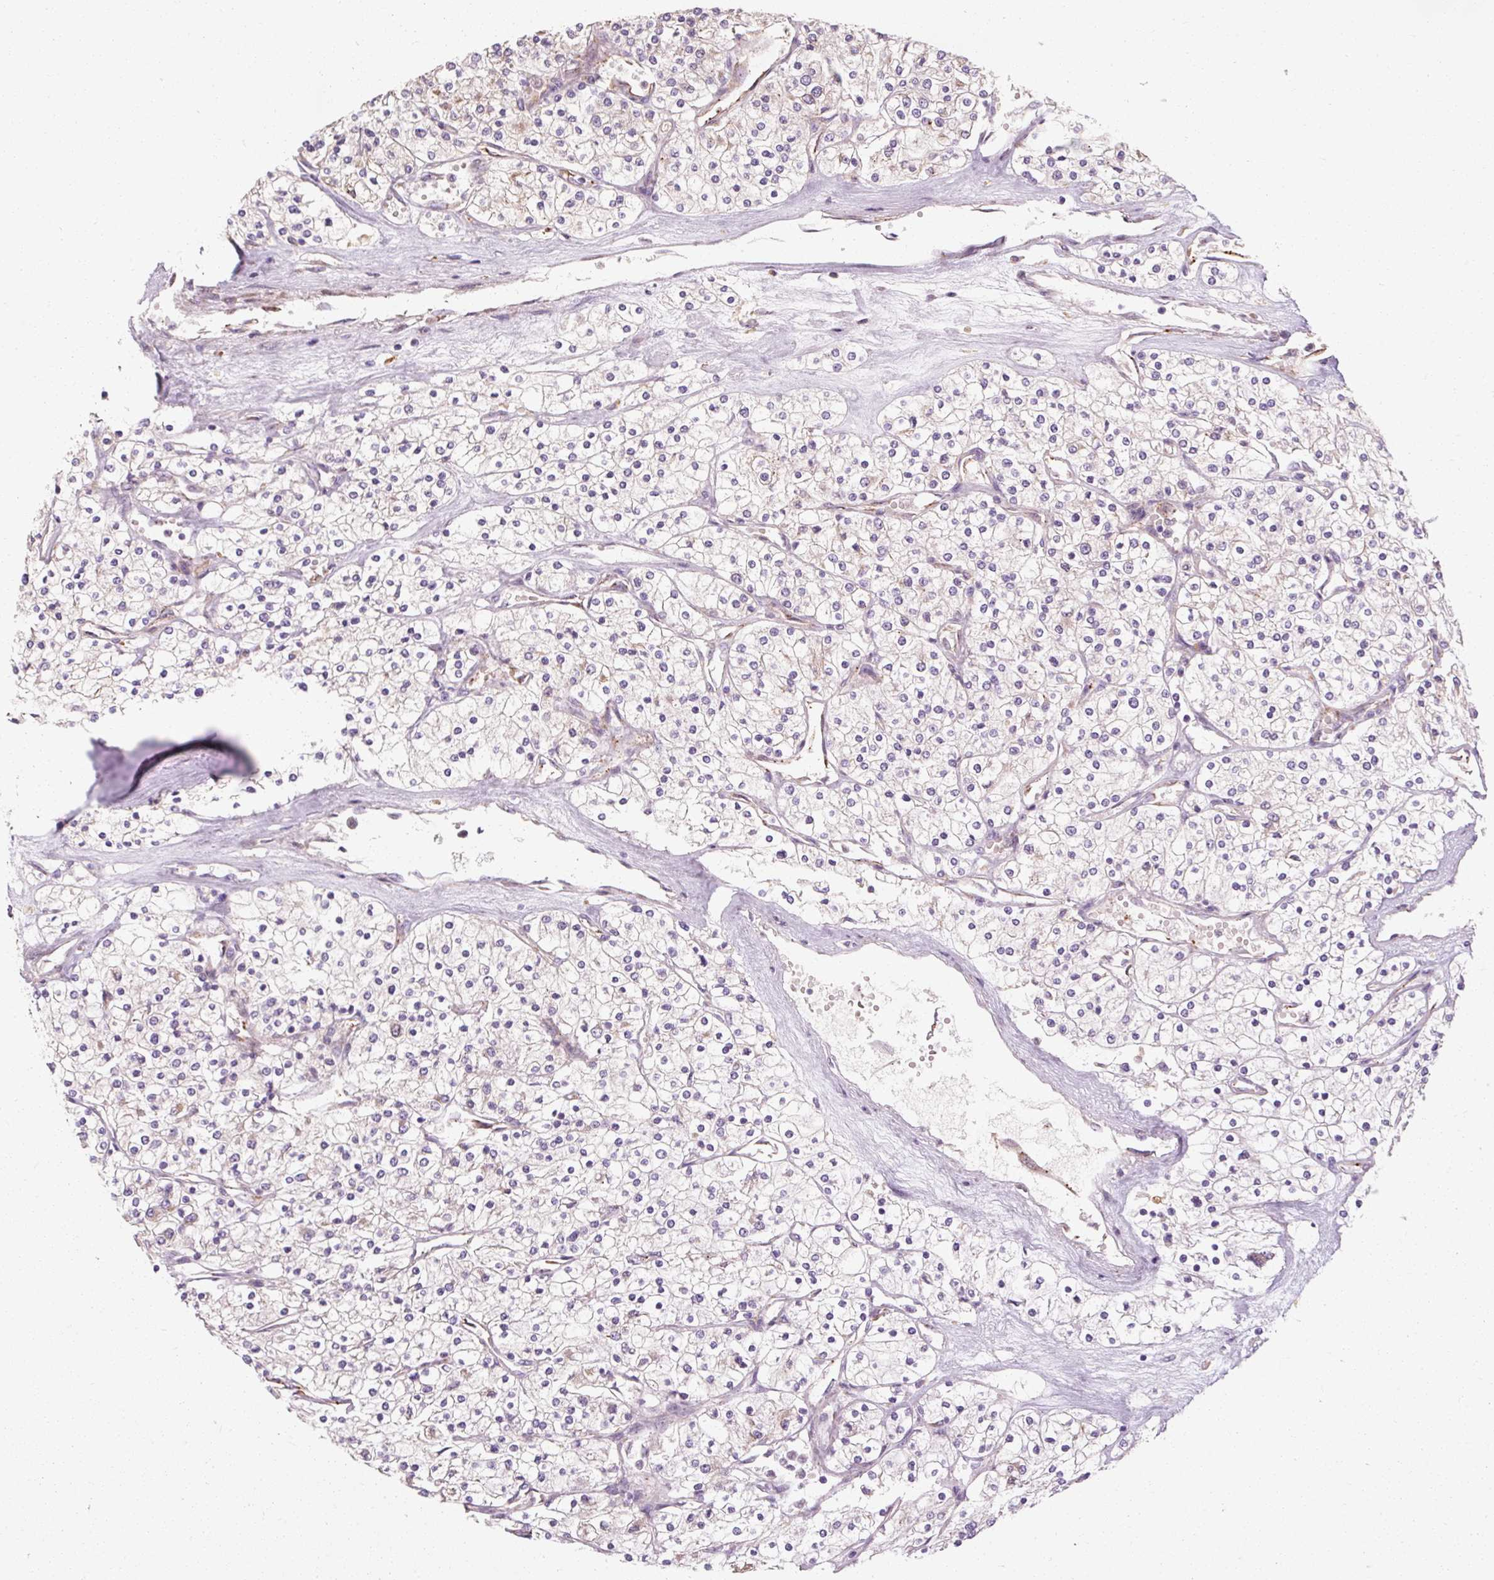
{"staining": {"intensity": "negative", "quantity": "none", "location": "none"}, "tissue": "renal cancer", "cell_type": "Tumor cells", "image_type": "cancer", "snomed": [{"axis": "morphology", "description": "Adenocarcinoma, NOS"}, {"axis": "topography", "description": "Kidney"}], "caption": "This is an immunohistochemistry image of adenocarcinoma (renal). There is no positivity in tumor cells.", "gene": "TBC1D4", "patient": {"sex": "male", "age": 80}}